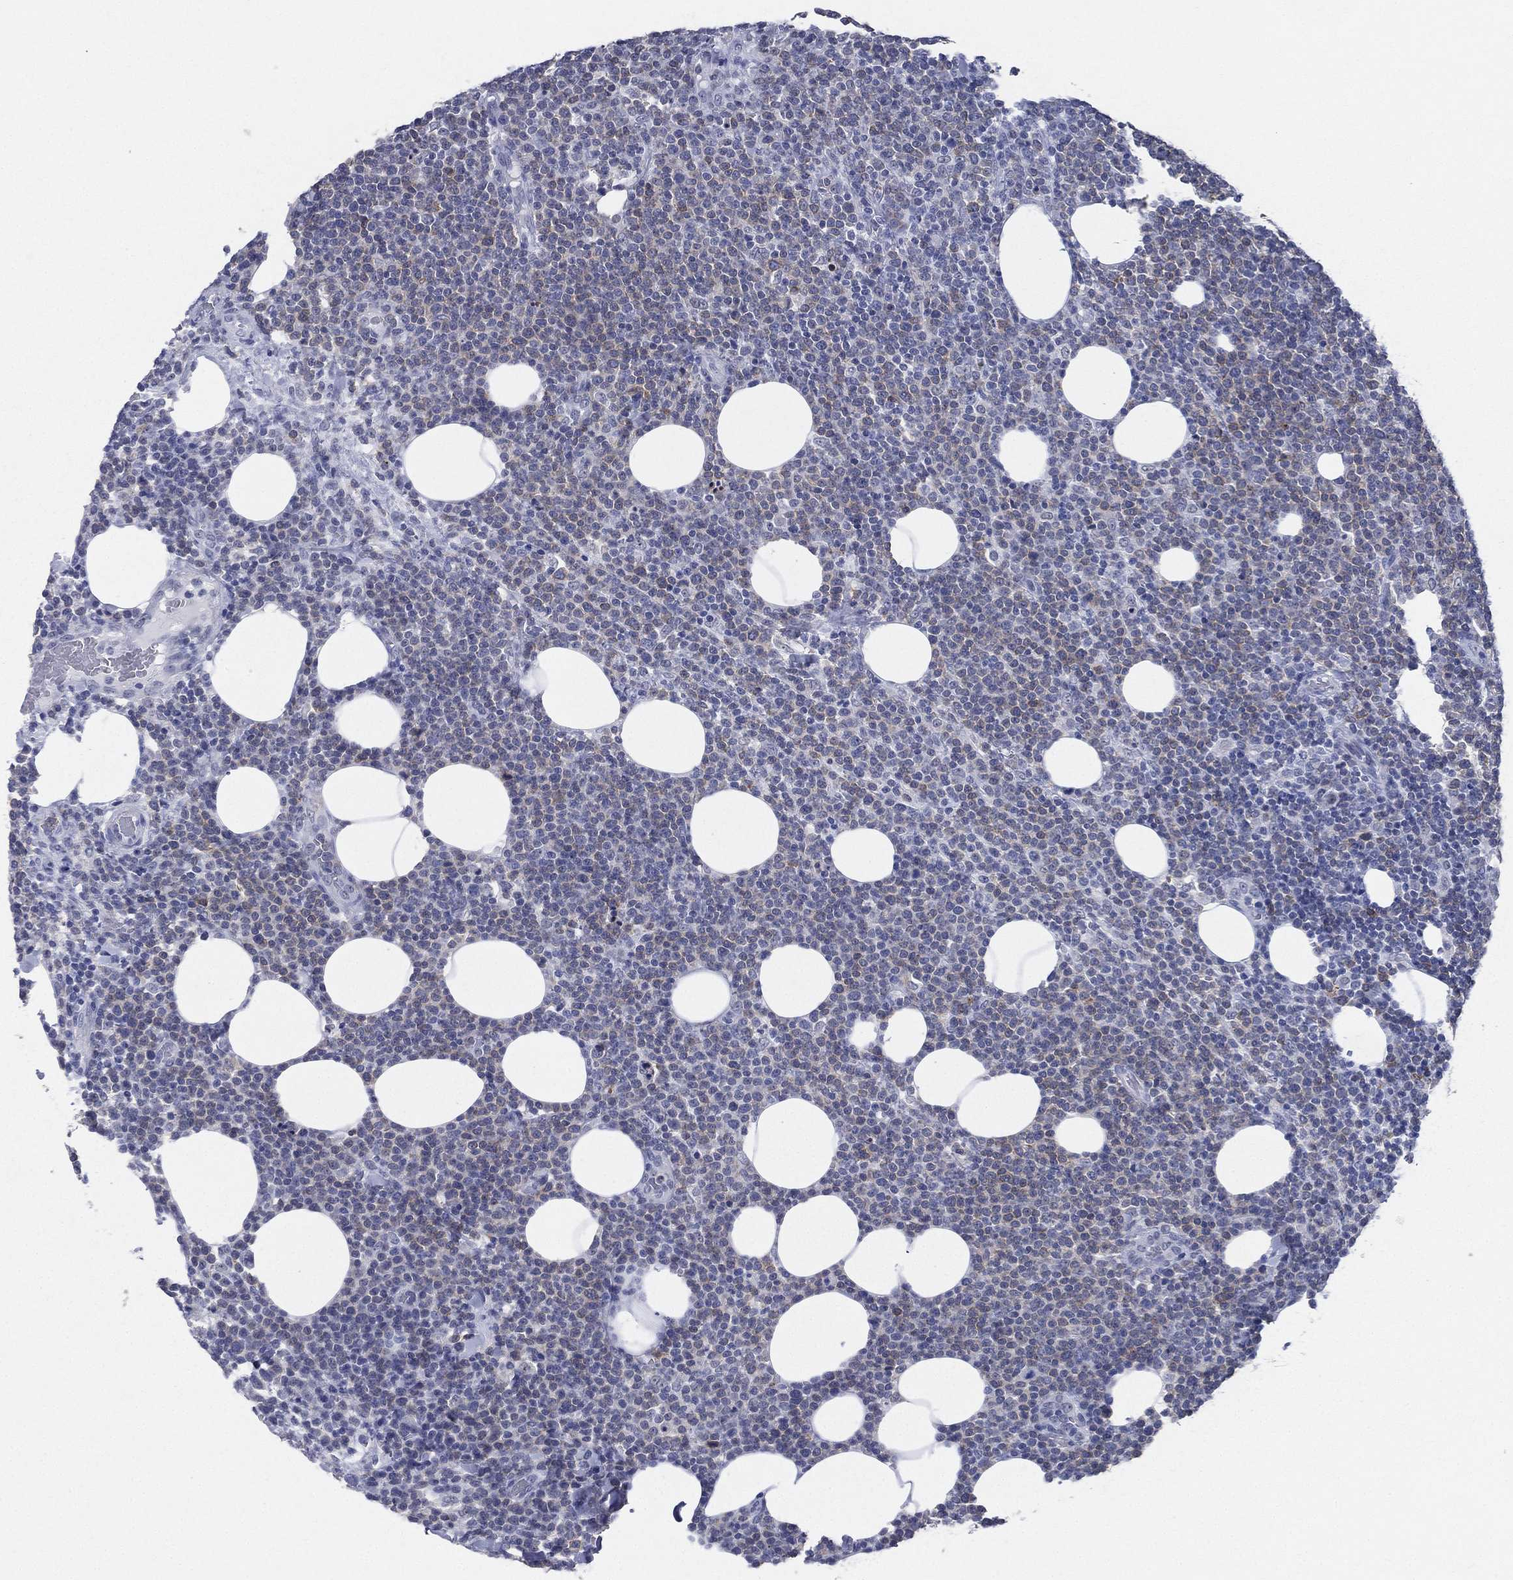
{"staining": {"intensity": "negative", "quantity": "none", "location": "none"}, "tissue": "lymphoma", "cell_type": "Tumor cells", "image_type": "cancer", "snomed": [{"axis": "morphology", "description": "Malignant lymphoma, non-Hodgkin's type, High grade"}, {"axis": "topography", "description": "Lymph node"}], "caption": "High magnification brightfield microscopy of high-grade malignant lymphoma, non-Hodgkin's type stained with DAB (brown) and counterstained with hematoxylin (blue): tumor cells show no significant staining.", "gene": "CD22", "patient": {"sex": "male", "age": 61}}